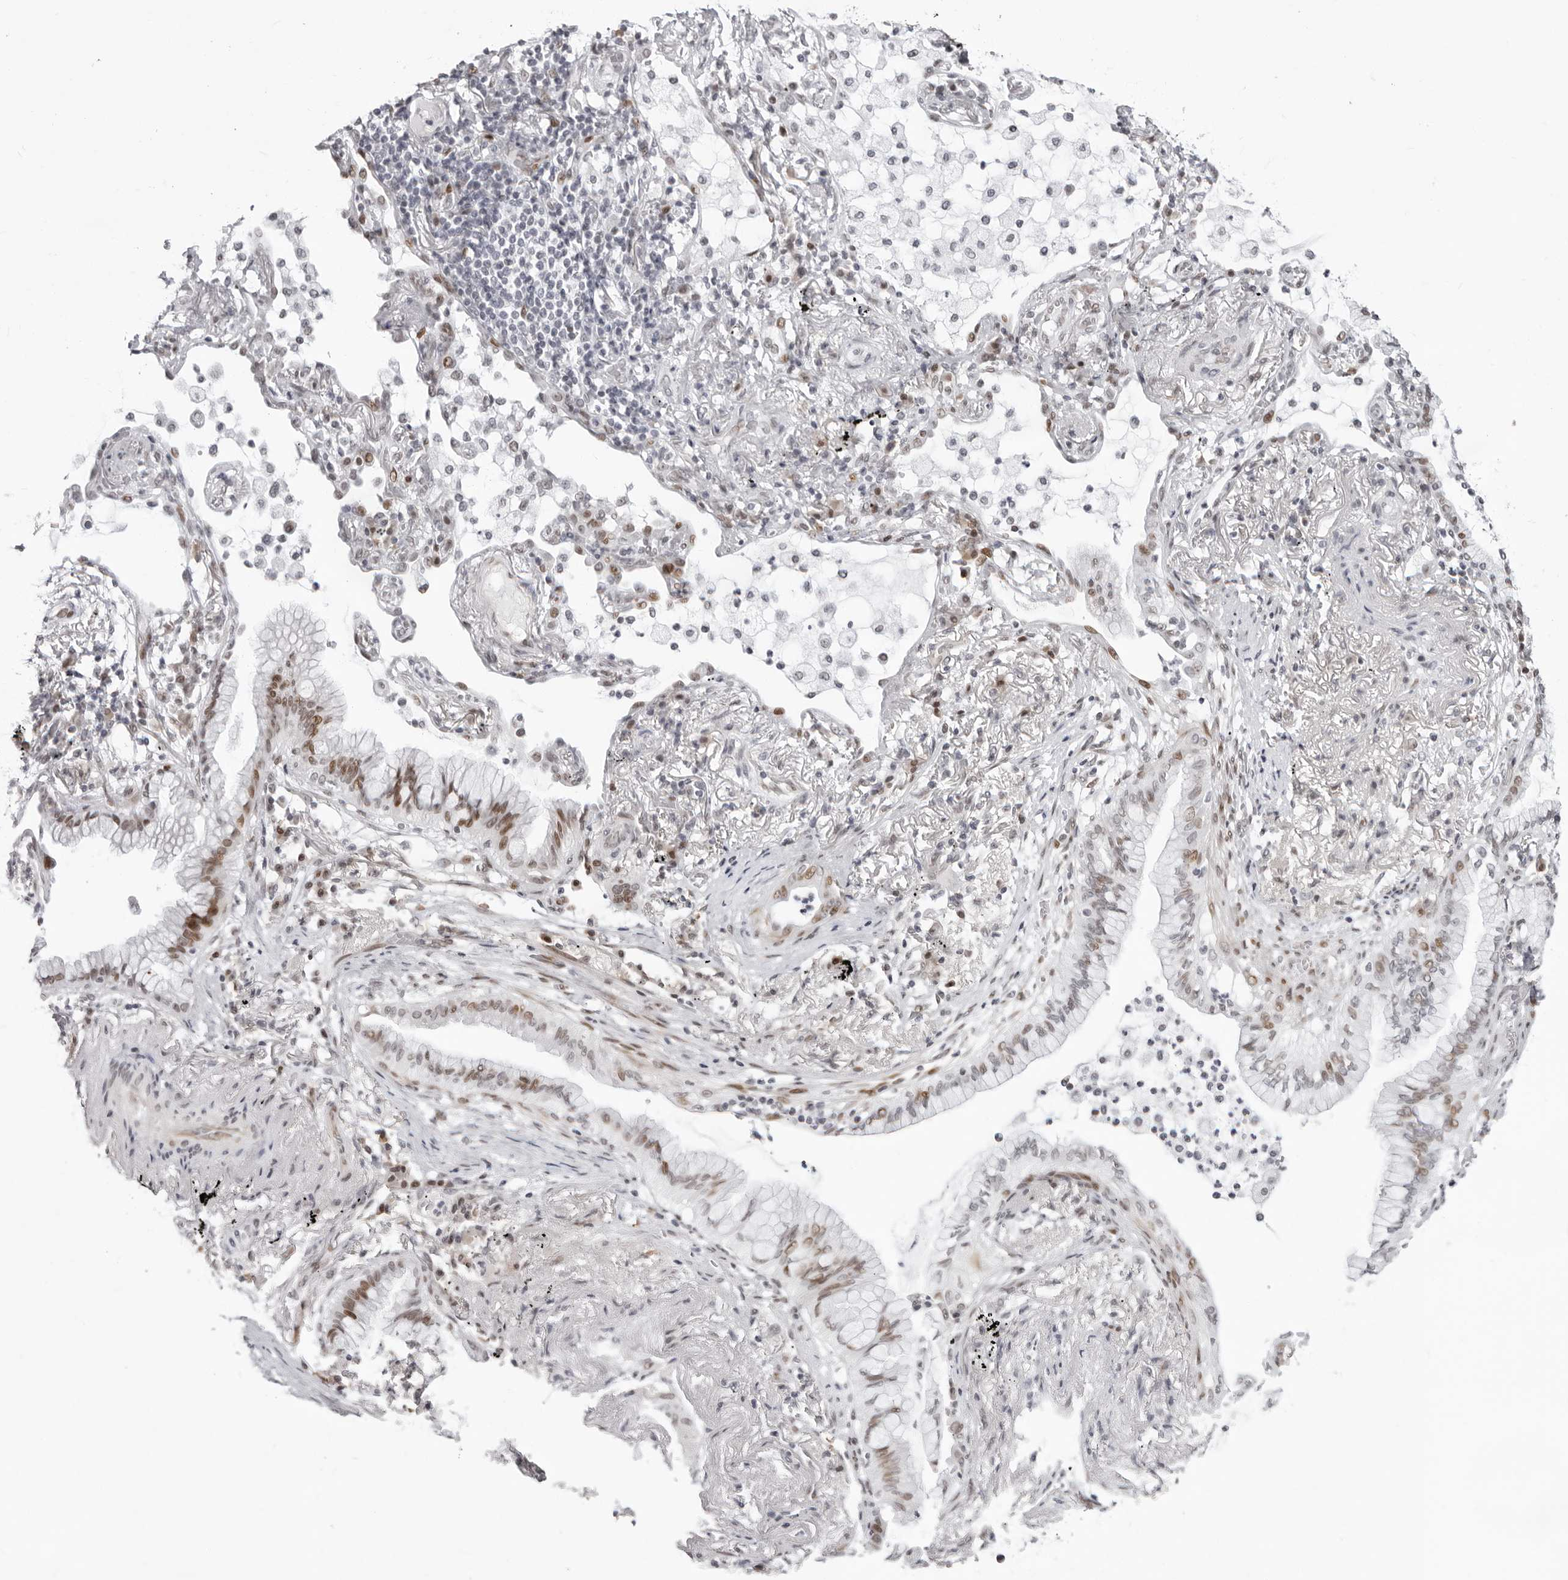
{"staining": {"intensity": "moderate", "quantity": "25%-75%", "location": "nuclear"}, "tissue": "lung cancer", "cell_type": "Tumor cells", "image_type": "cancer", "snomed": [{"axis": "morphology", "description": "Adenocarcinoma, NOS"}, {"axis": "topography", "description": "Lung"}], "caption": "Lung cancer tissue reveals moderate nuclear positivity in about 25%-75% of tumor cells, visualized by immunohistochemistry.", "gene": "NTPCR", "patient": {"sex": "female", "age": 70}}